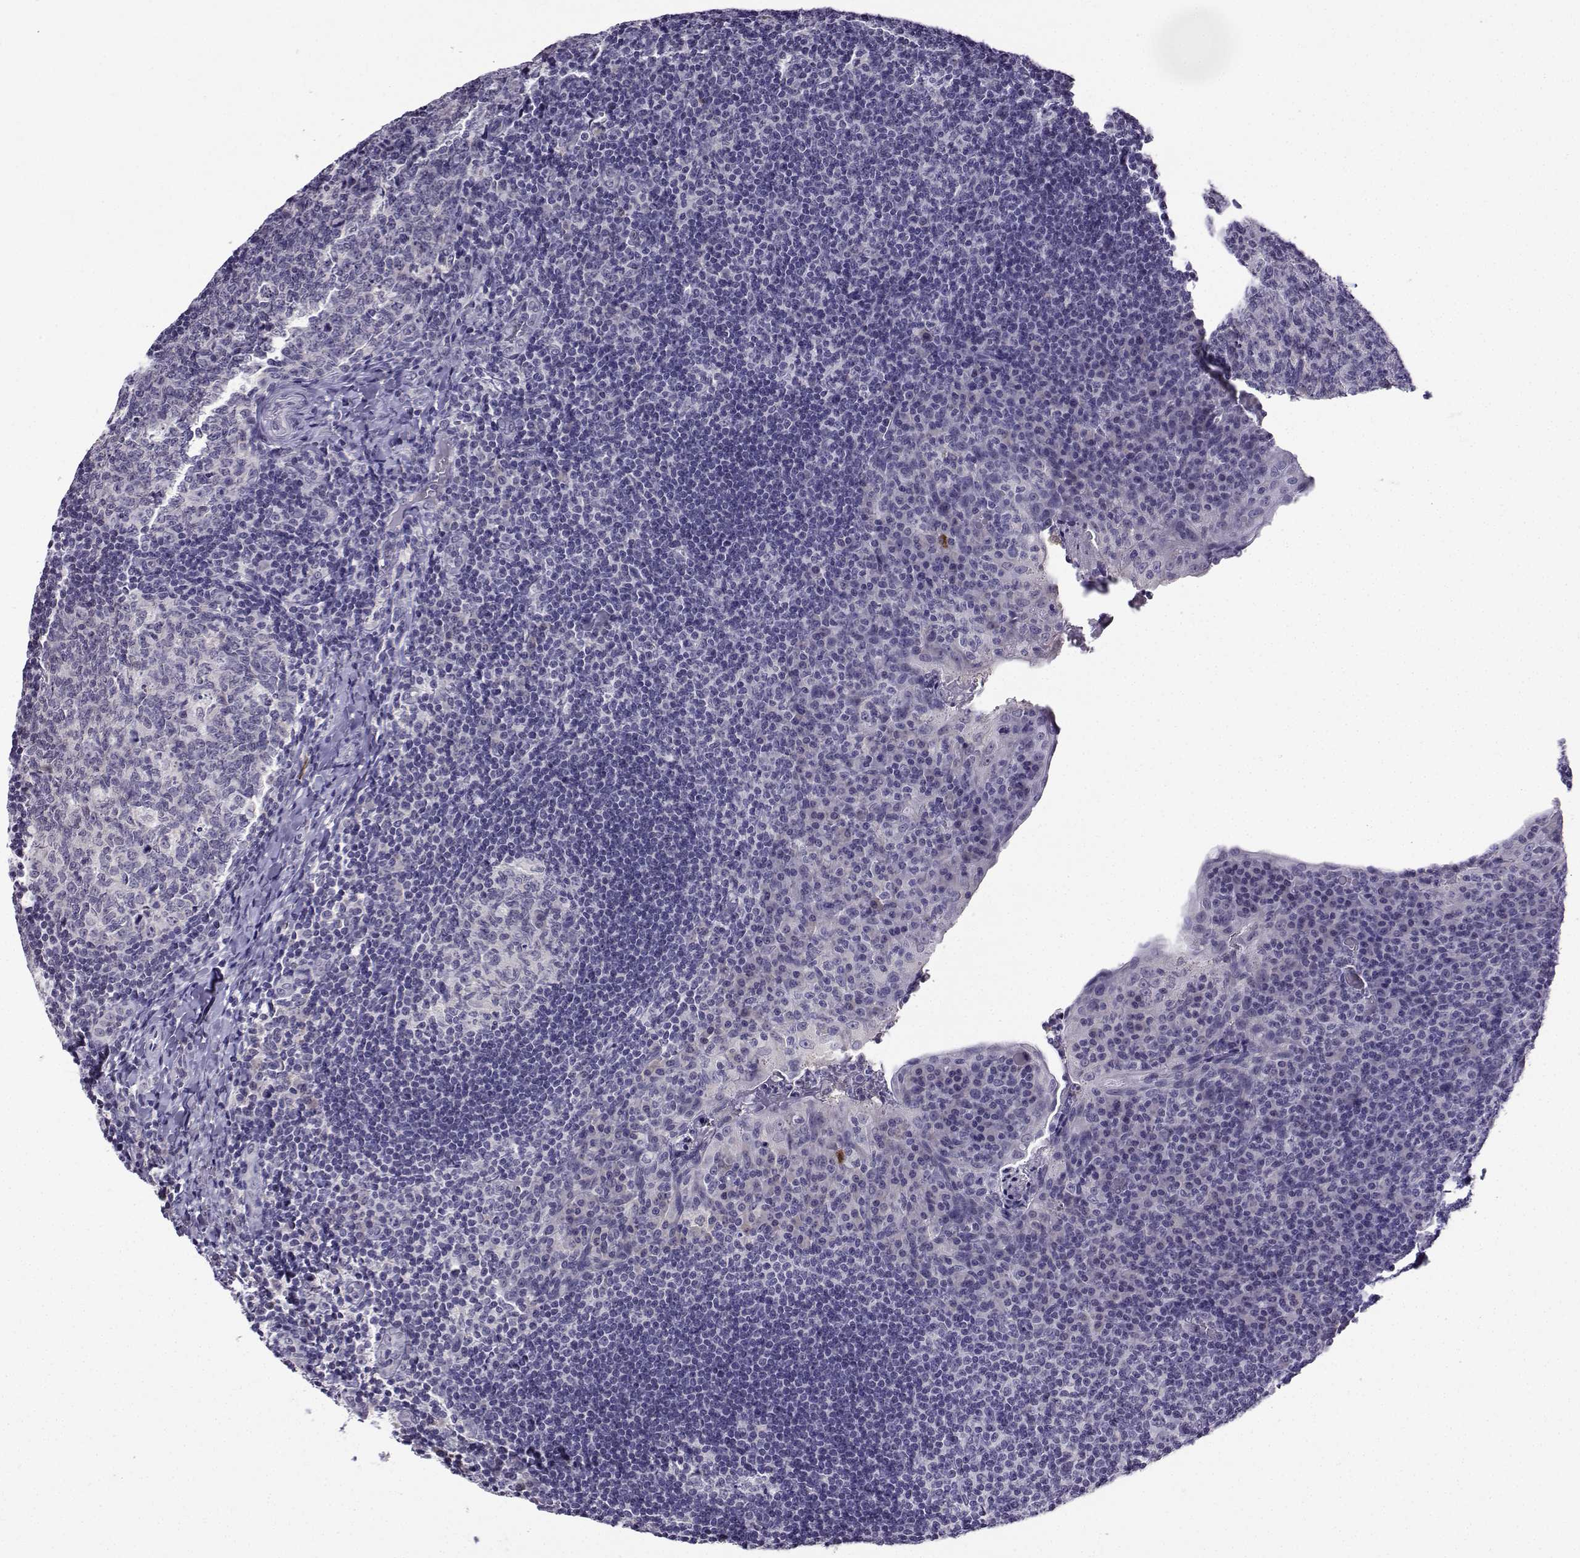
{"staining": {"intensity": "negative", "quantity": "none", "location": "none"}, "tissue": "tonsil", "cell_type": "Germinal center cells", "image_type": "normal", "snomed": [{"axis": "morphology", "description": "Normal tissue, NOS"}, {"axis": "topography", "description": "Tonsil"}], "caption": "High magnification brightfield microscopy of normal tonsil stained with DAB (3,3'-diaminobenzidine) (brown) and counterstained with hematoxylin (blue): germinal center cells show no significant positivity.", "gene": "LRFN2", "patient": {"sex": "male", "age": 17}}